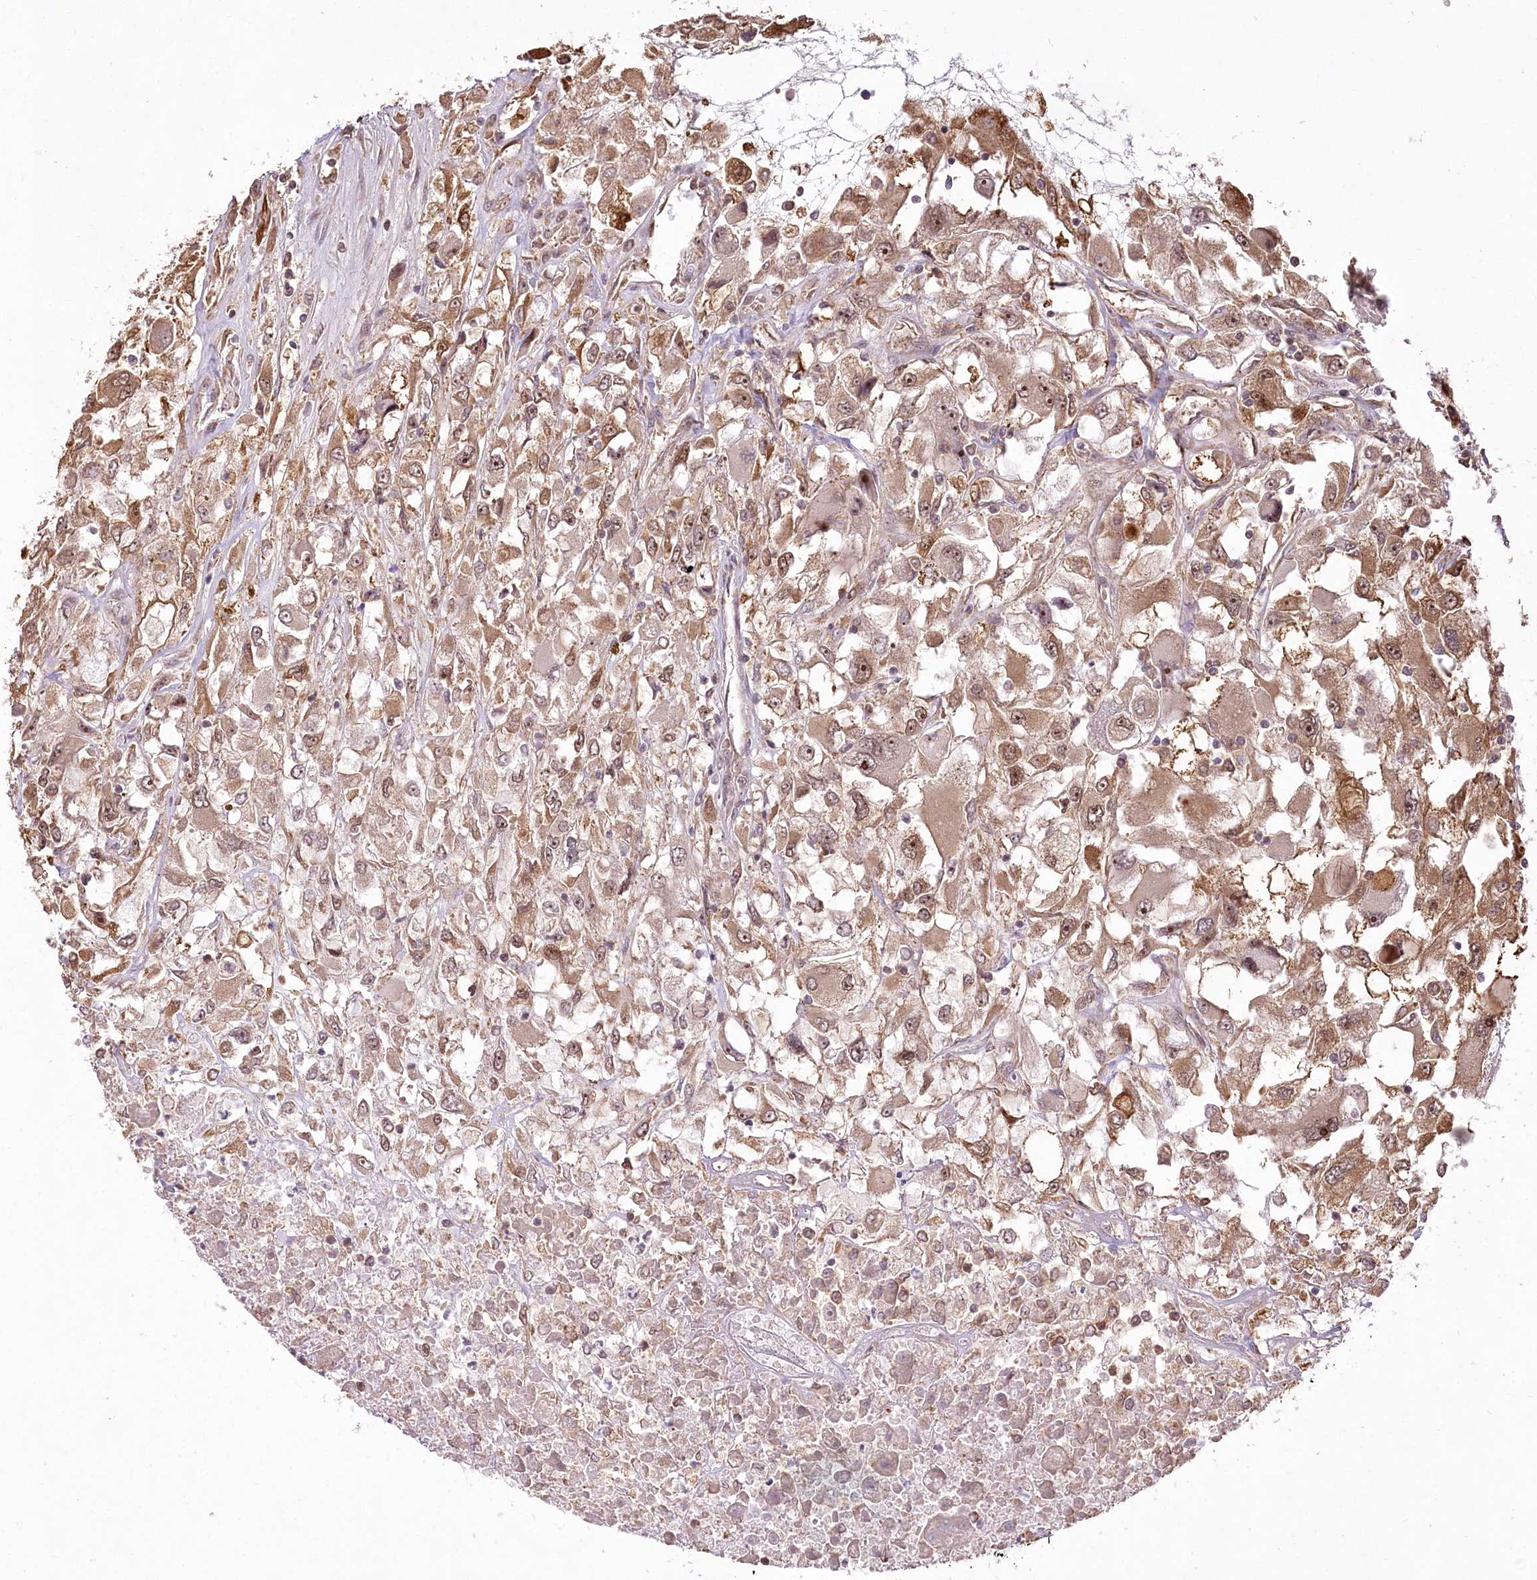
{"staining": {"intensity": "moderate", "quantity": ">75%", "location": "cytoplasmic/membranous,nuclear"}, "tissue": "renal cancer", "cell_type": "Tumor cells", "image_type": "cancer", "snomed": [{"axis": "morphology", "description": "Adenocarcinoma, NOS"}, {"axis": "topography", "description": "Kidney"}], "caption": "This is a histology image of immunohistochemistry (IHC) staining of adenocarcinoma (renal), which shows moderate positivity in the cytoplasmic/membranous and nuclear of tumor cells.", "gene": "SERGEF", "patient": {"sex": "female", "age": 52}}